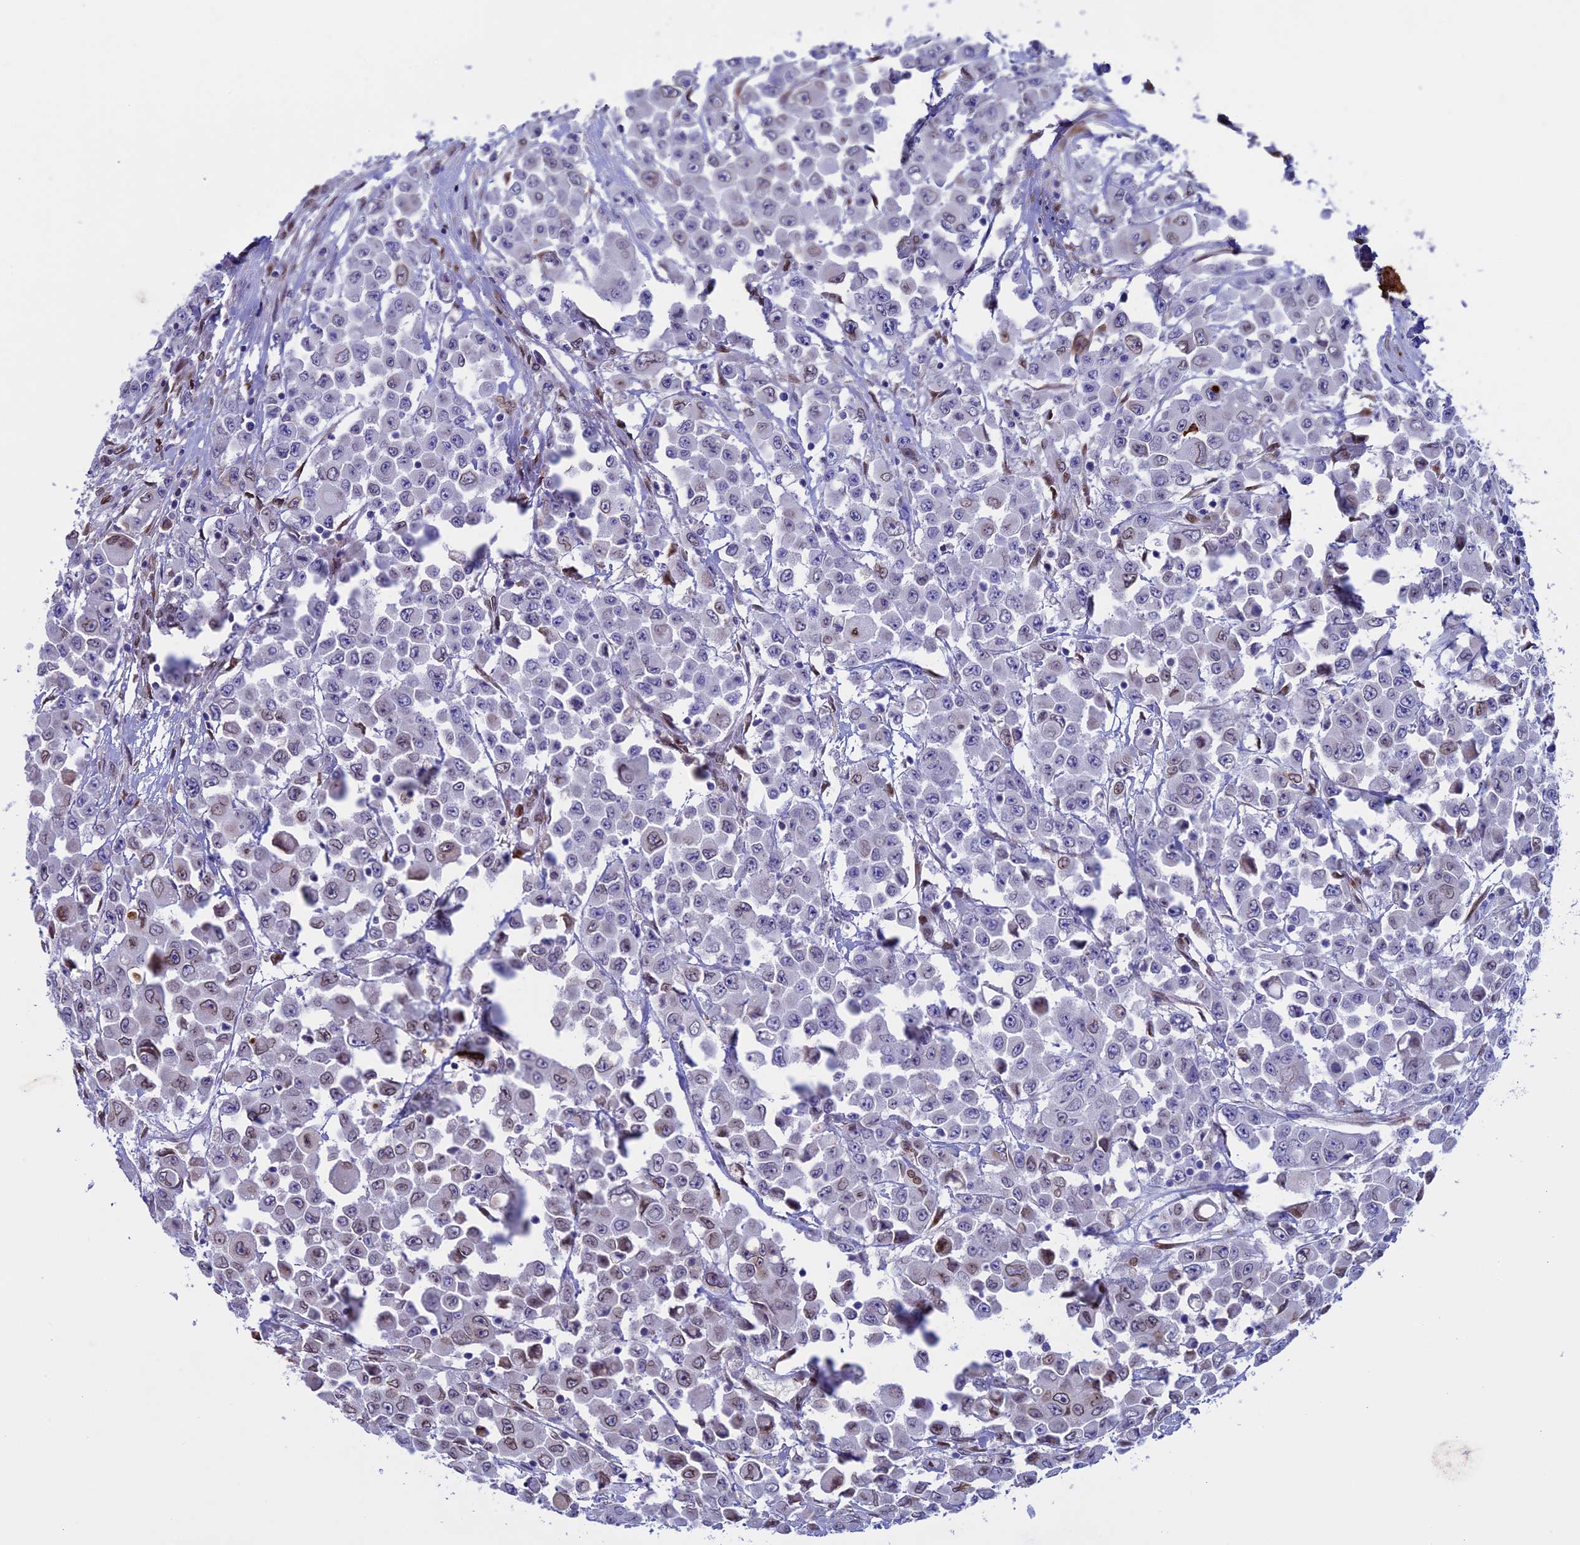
{"staining": {"intensity": "weak", "quantity": "<25%", "location": "cytoplasmic/membranous,nuclear"}, "tissue": "colorectal cancer", "cell_type": "Tumor cells", "image_type": "cancer", "snomed": [{"axis": "morphology", "description": "Adenocarcinoma, NOS"}, {"axis": "topography", "description": "Colon"}], "caption": "An image of human colorectal cancer (adenocarcinoma) is negative for staining in tumor cells. (DAB immunohistochemistry visualized using brightfield microscopy, high magnification).", "gene": "TMPRSS7", "patient": {"sex": "male", "age": 51}}